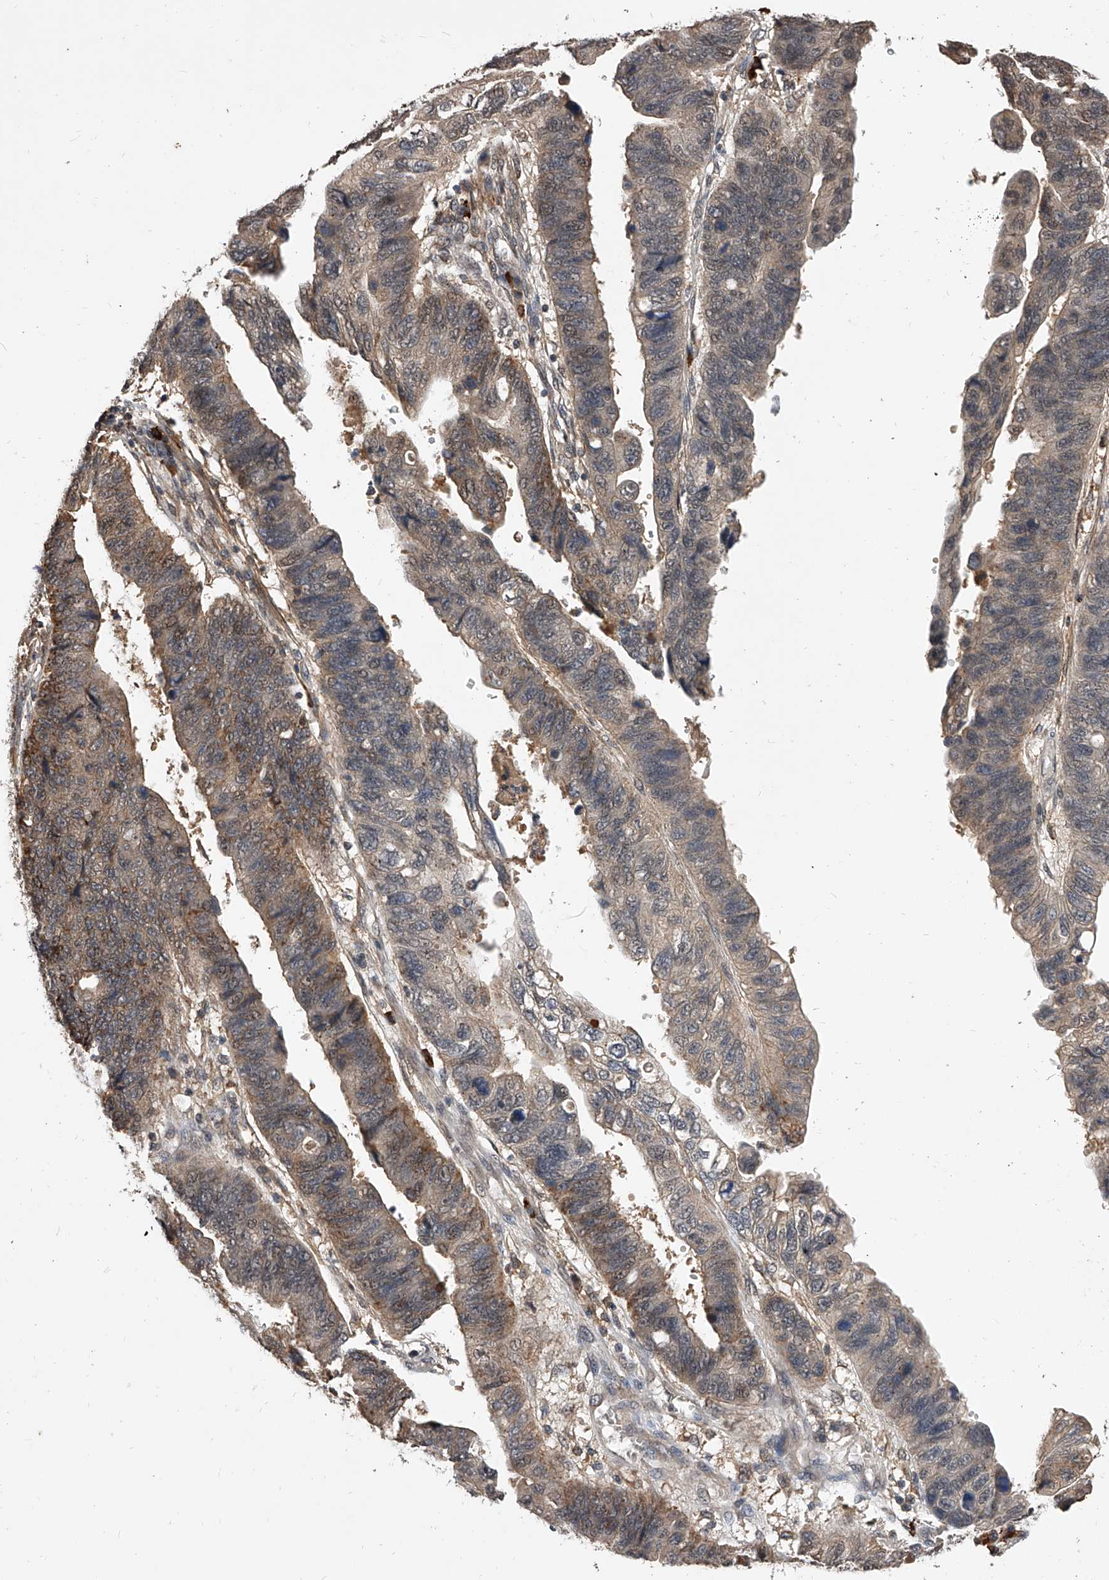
{"staining": {"intensity": "weak", "quantity": ">75%", "location": "cytoplasmic/membranous"}, "tissue": "stomach cancer", "cell_type": "Tumor cells", "image_type": "cancer", "snomed": [{"axis": "morphology", "description": "Adenocarcinoma, NOS"}, {"axis": "topography", "description": "Stomach"}], "caption": "Protein staining reveals weak cytoplasmic/membranous positivity in approximately >75% of tumor cells in stomach cancer (adenocarcinoma). The staining was performed using DAB, with brown indicating positive protein expression. Nuclei are stained blue with hematoxylin.", "gene": "CFAP410", "patient": {"sex": "male", "age": 59}}